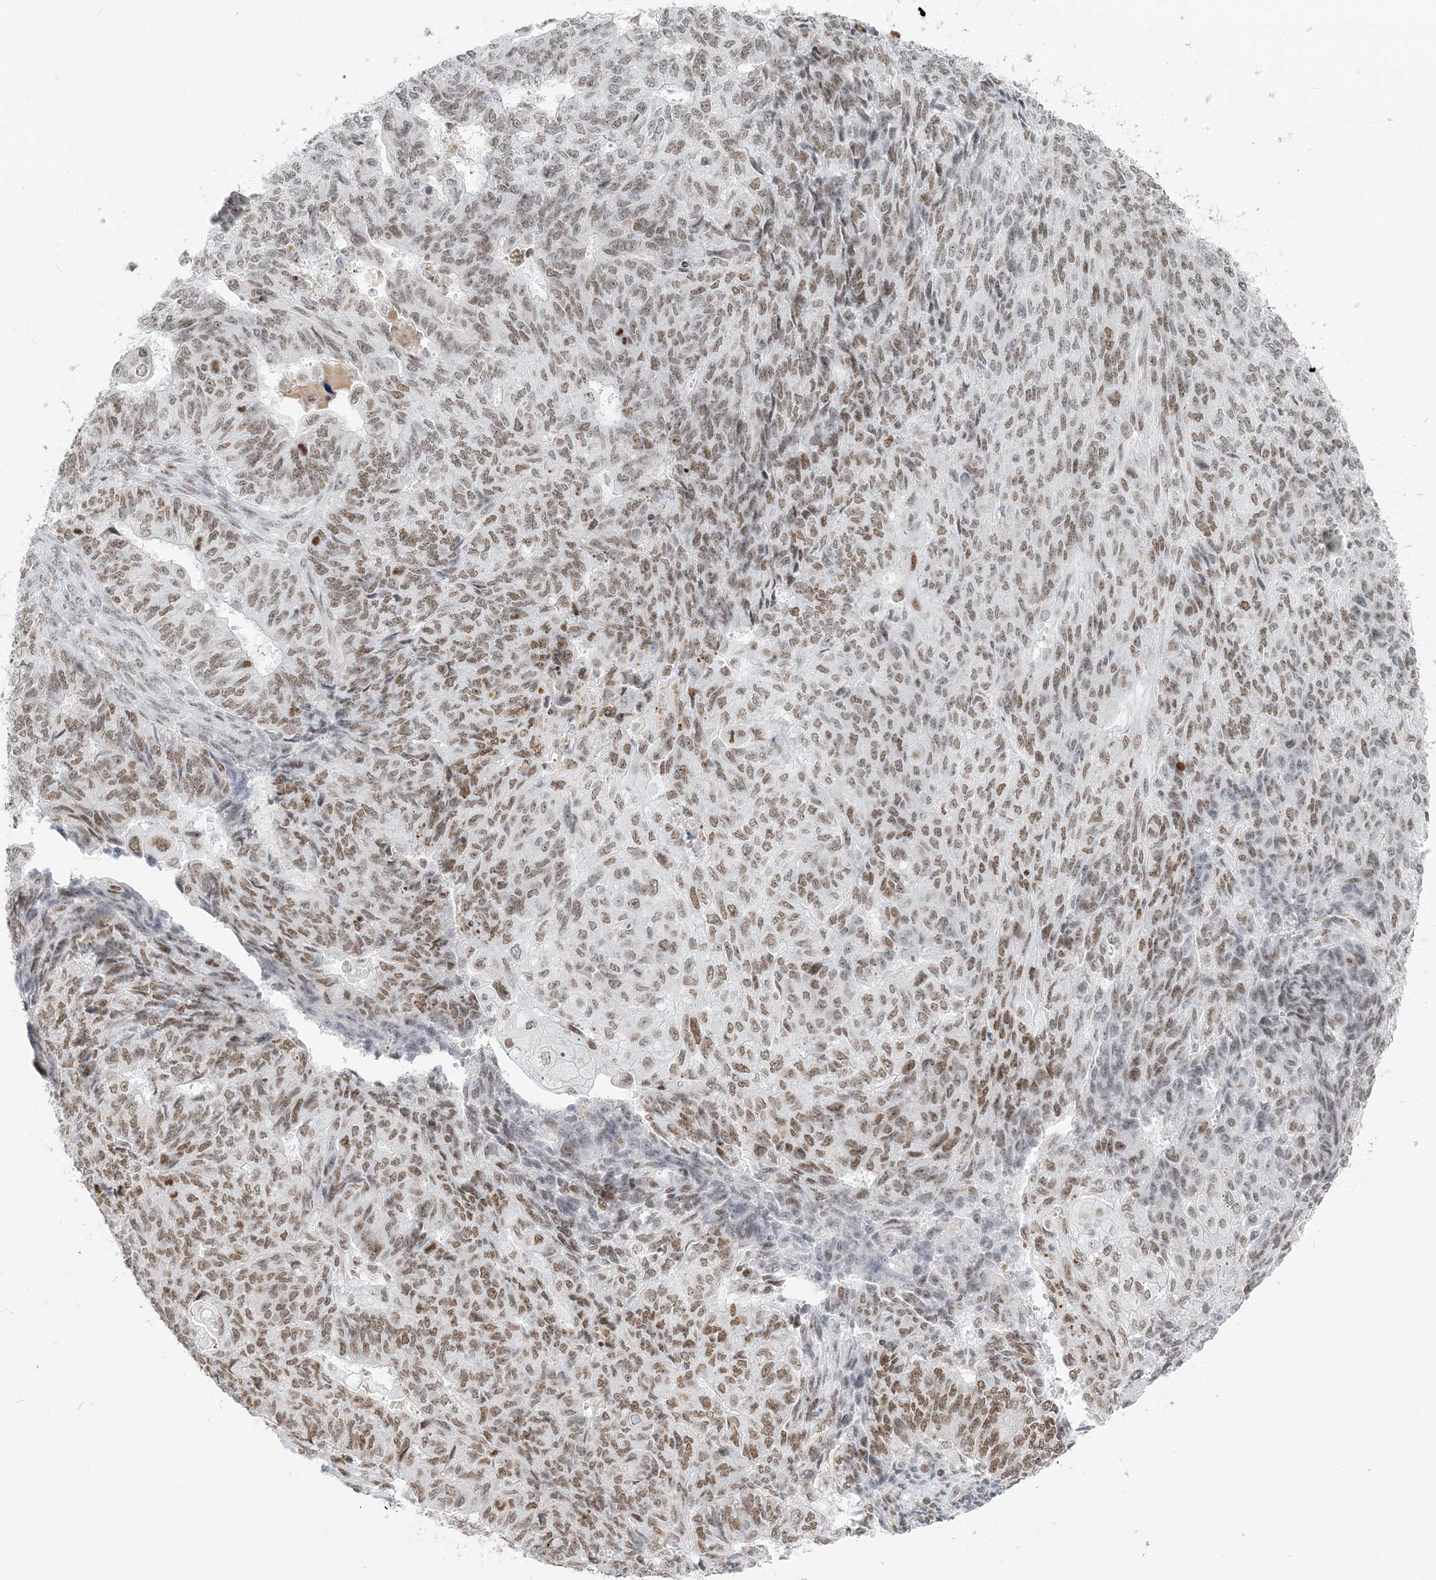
{"staining": {"intensity": "moderate", "quantity": ">75%", "location": "nuclear"}, "tissue": "endometrial cancer", "cell_type": "Tumor cells", "image_type": "cancer", "snomed": [{"axis": "morphology", "description": "Adenocarcinoma, NOS"}, {"axis": "topography", "description": "Endometrium"}], "caption": "A brown stain highlights moderate nuclear positivity of a protein in human endometrial adenocarcinoma tumor cells.", "gene": "BAZ1B", "patient": {"sex": "female", "age": 32}}